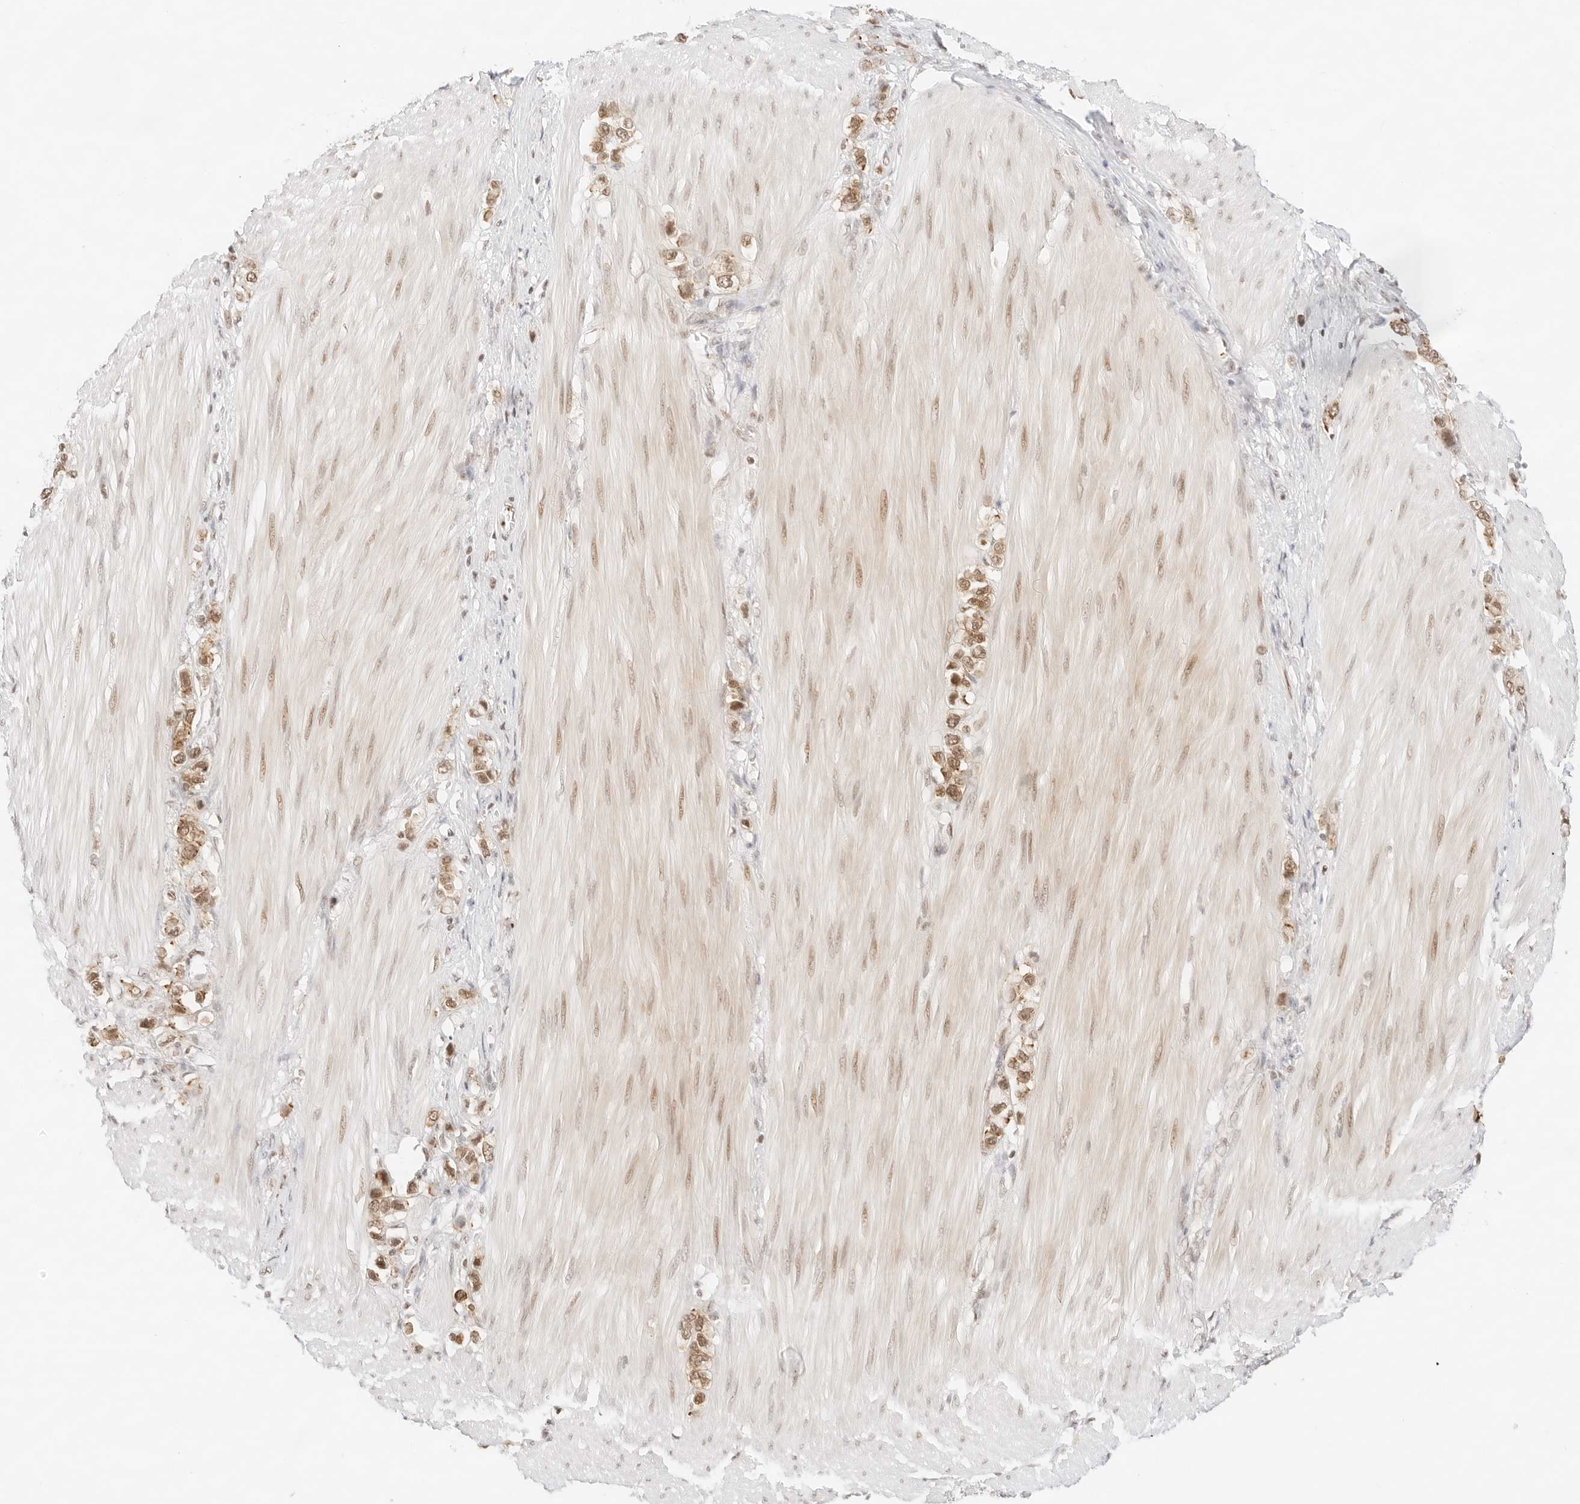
{"staining": {"intensity": "moderate", "quantity": ">75%", "location": "cytoplasmic/membranous,nuclear"}, "tissue": "stomach cancer", "cell_type": "Tumor cells", "image_type": "cancer", "snomed": [{"axis": "morphology", "description": "Adenocarcinoma, NOS"}, {"axis": "topography", "description": "Stomach"}], "caption": "Adenocarcinoma (stomach) stained with a protein marker reveals moderate staining in tumor cells.", "gene": "GNAS", "patient": {"sex": "female", "age": 65}}